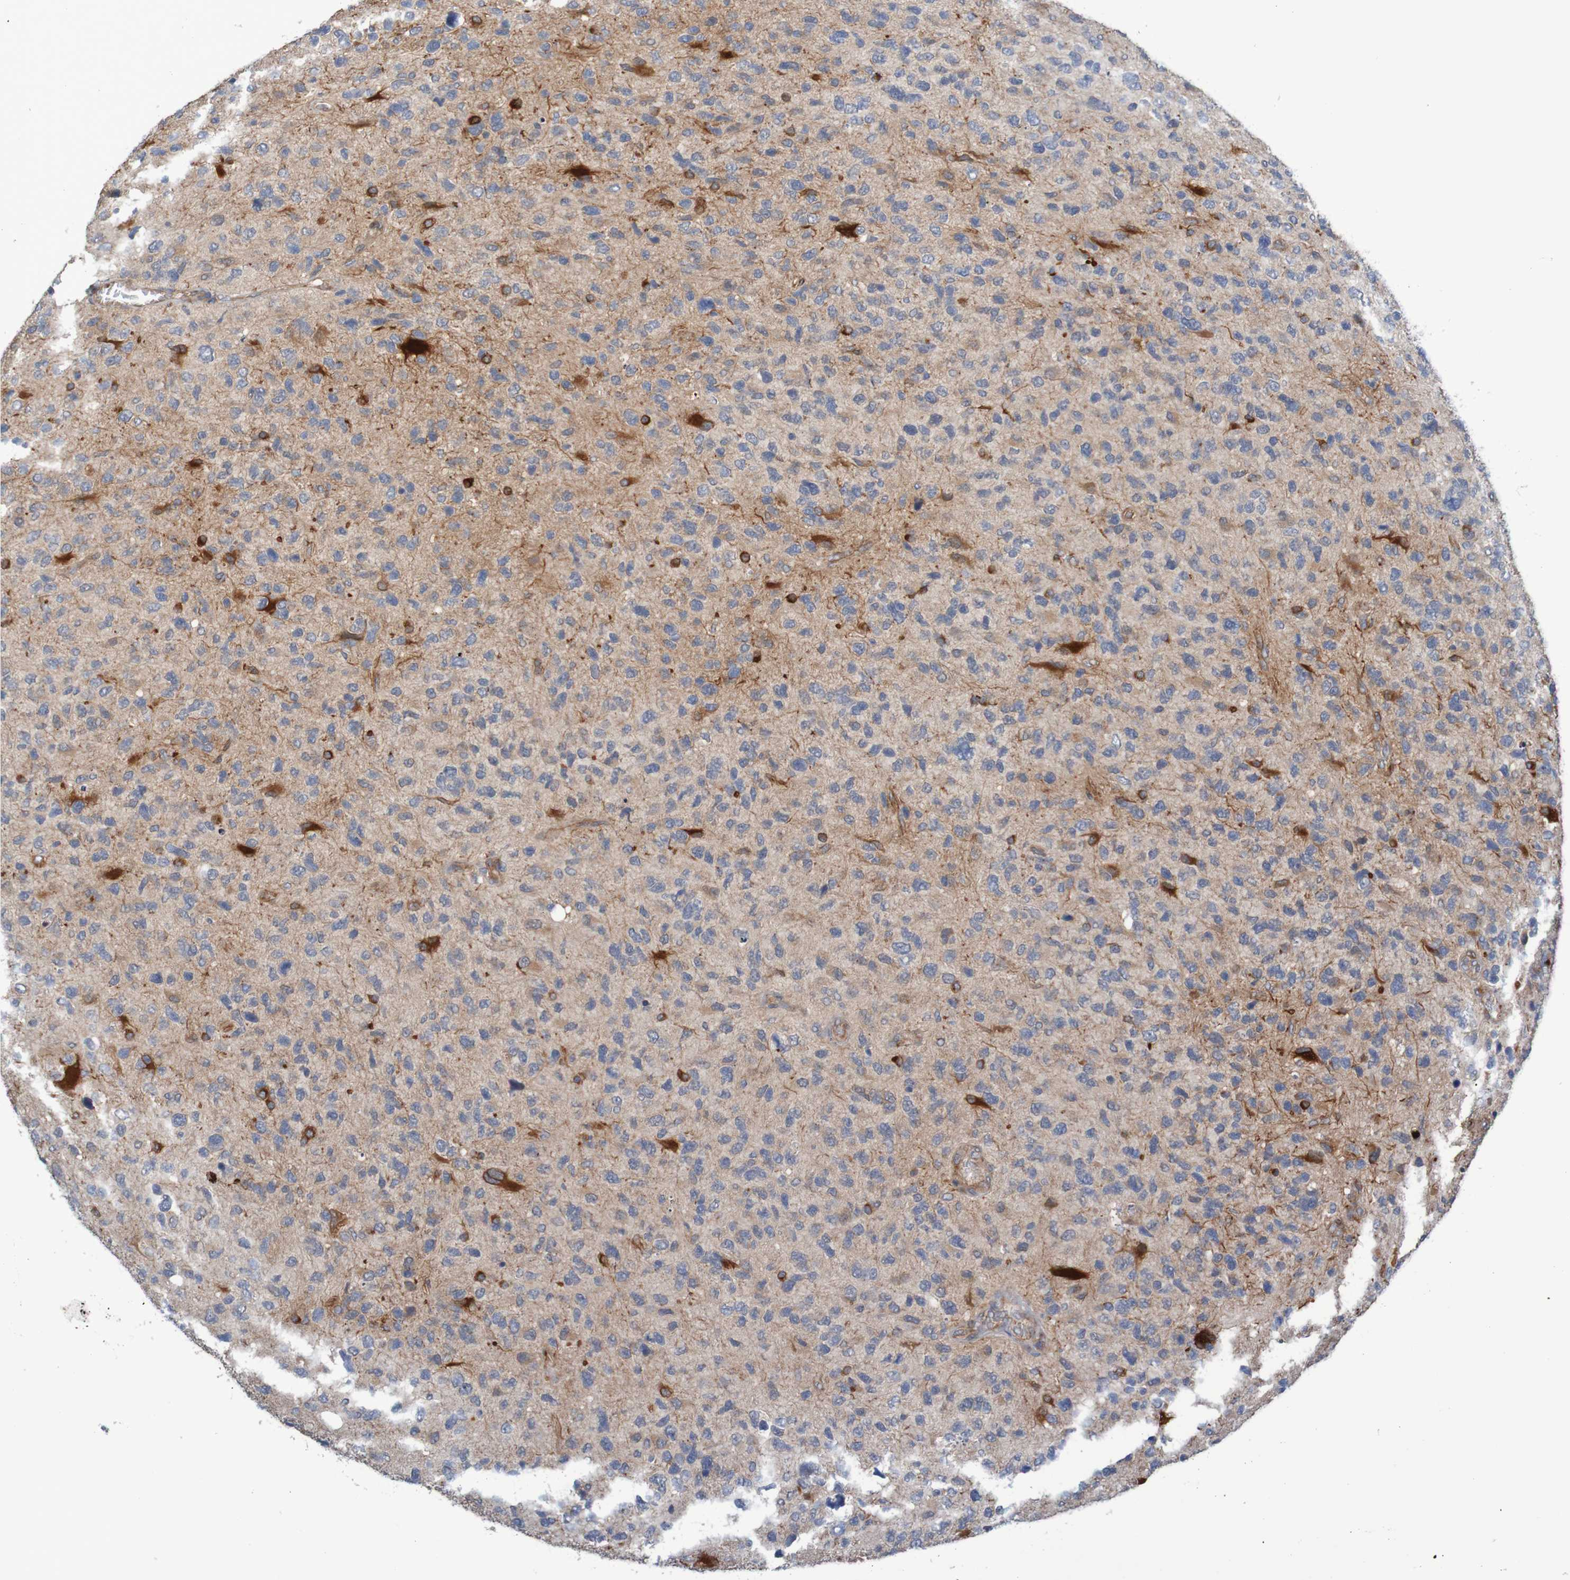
{"staining": {"intensity": "strong", "quantity": "<25%", "location": "cytoplasmic/membranous"}, "tissue": "glioma", "cell_type": "Tumor cells", "image_type": "cancer", "snomed": [{"axis": "morphology", "description": "Glioma, malignant, High grade"}, {"axis": "topography", "description": "Brain"}], "caption": "Human malignant high-grade glioma stained for a protein (brown) reveals strong cytoplasmic/membranous positive staining in approximately <25% of tumor cells.", "gene": "ST8SIA6", "patient": {"sex": "female", "age": 58}}